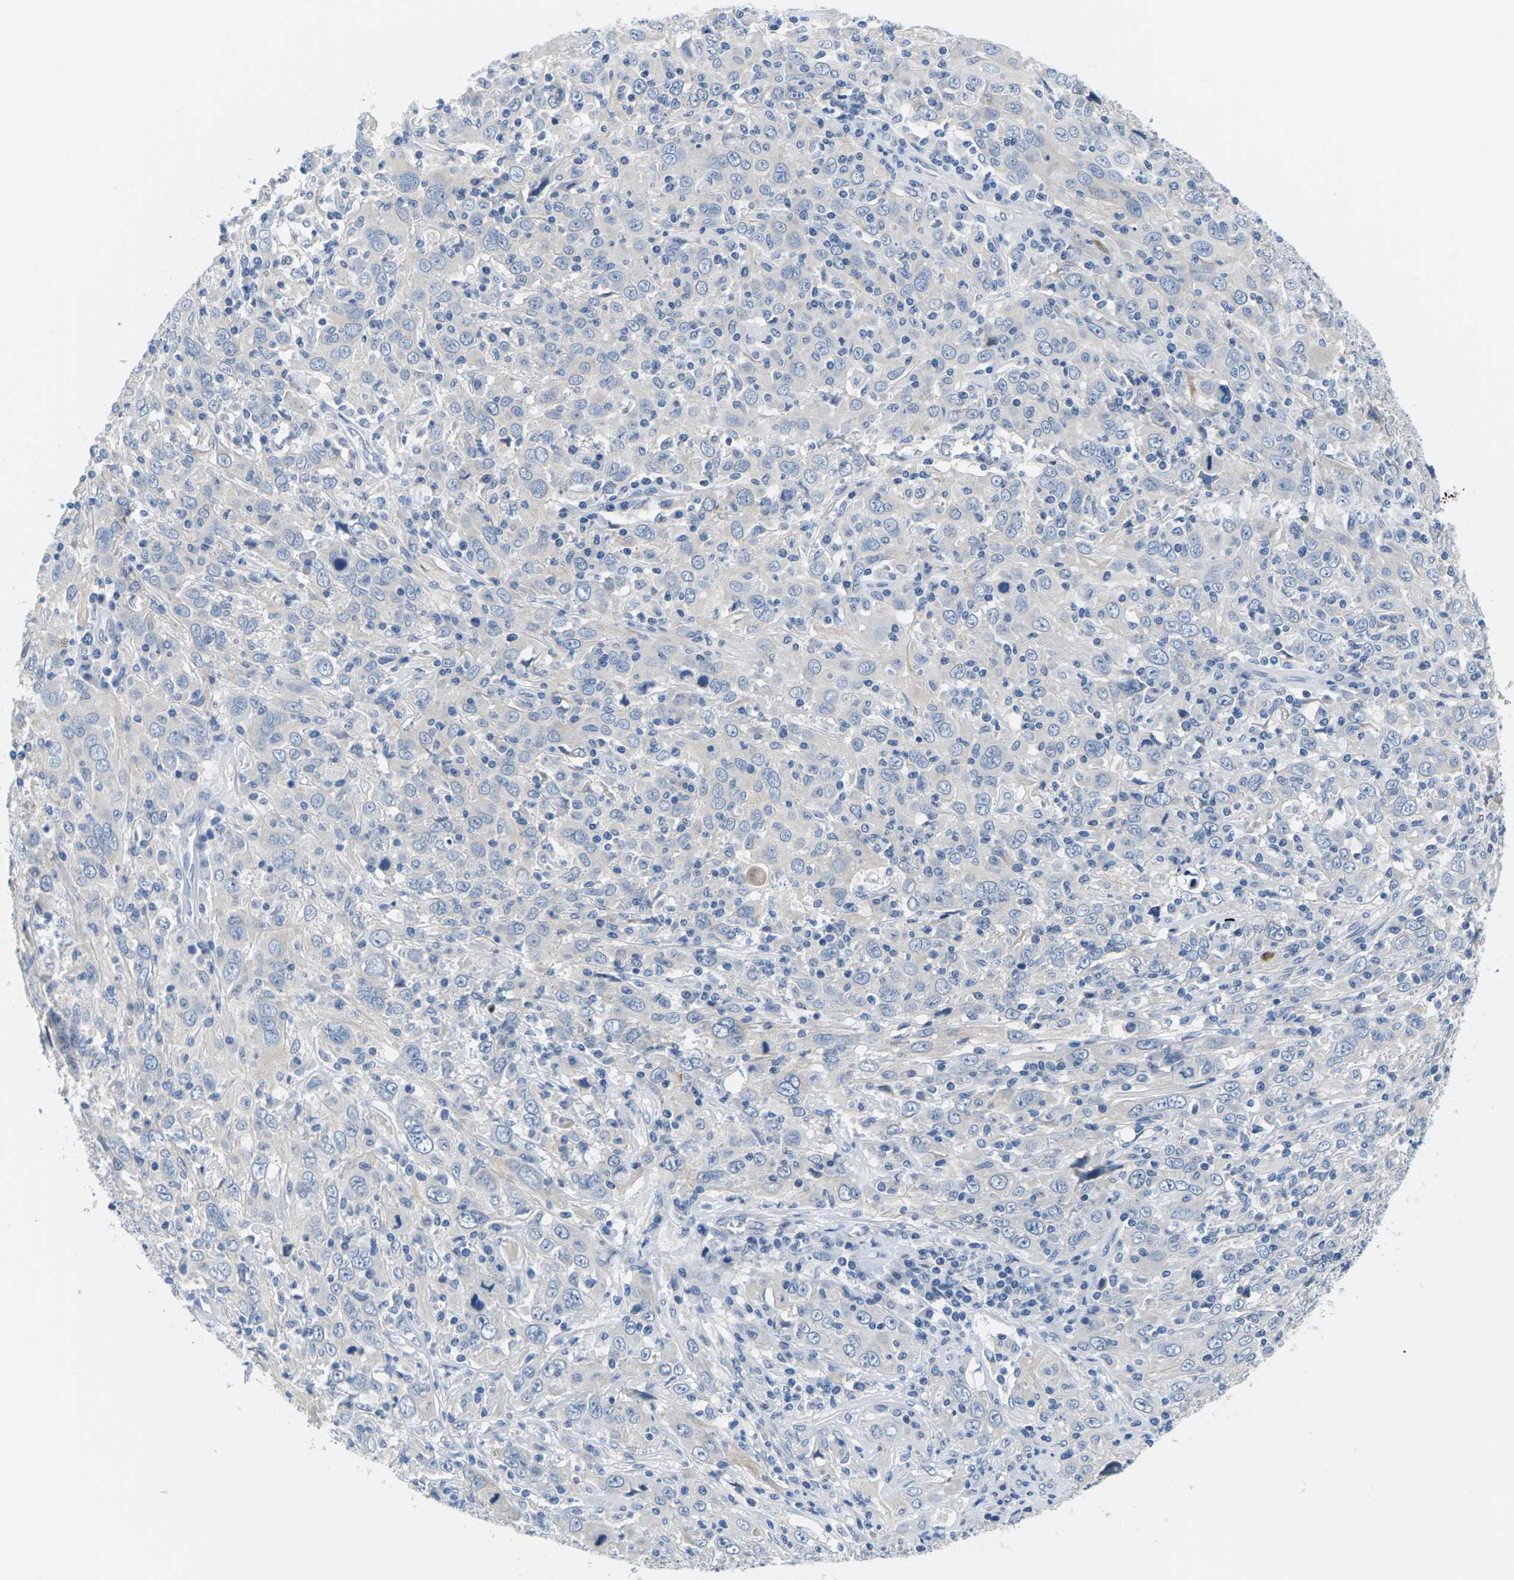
{"staining": {"intensity": "negative", "quantity": "none", "location": "none"}, "tissue": "cervical cancer", "cell_type": "Tumor cells", "image_type": "cancer", "snomed": [{"axis": "morphology", "description": "Squamous cell carcinoma, NOS"}, {"axis": "topography", "description": "Cervix"}], "caption": "IHC photomicrograph of neoplastic tissue: human cervical squamous cell carcinoma stained with DAB shows no significant protein staining in tumor cells.", "gene": "TSPAN2", "patient": {"sex": "female", "age": 46}}